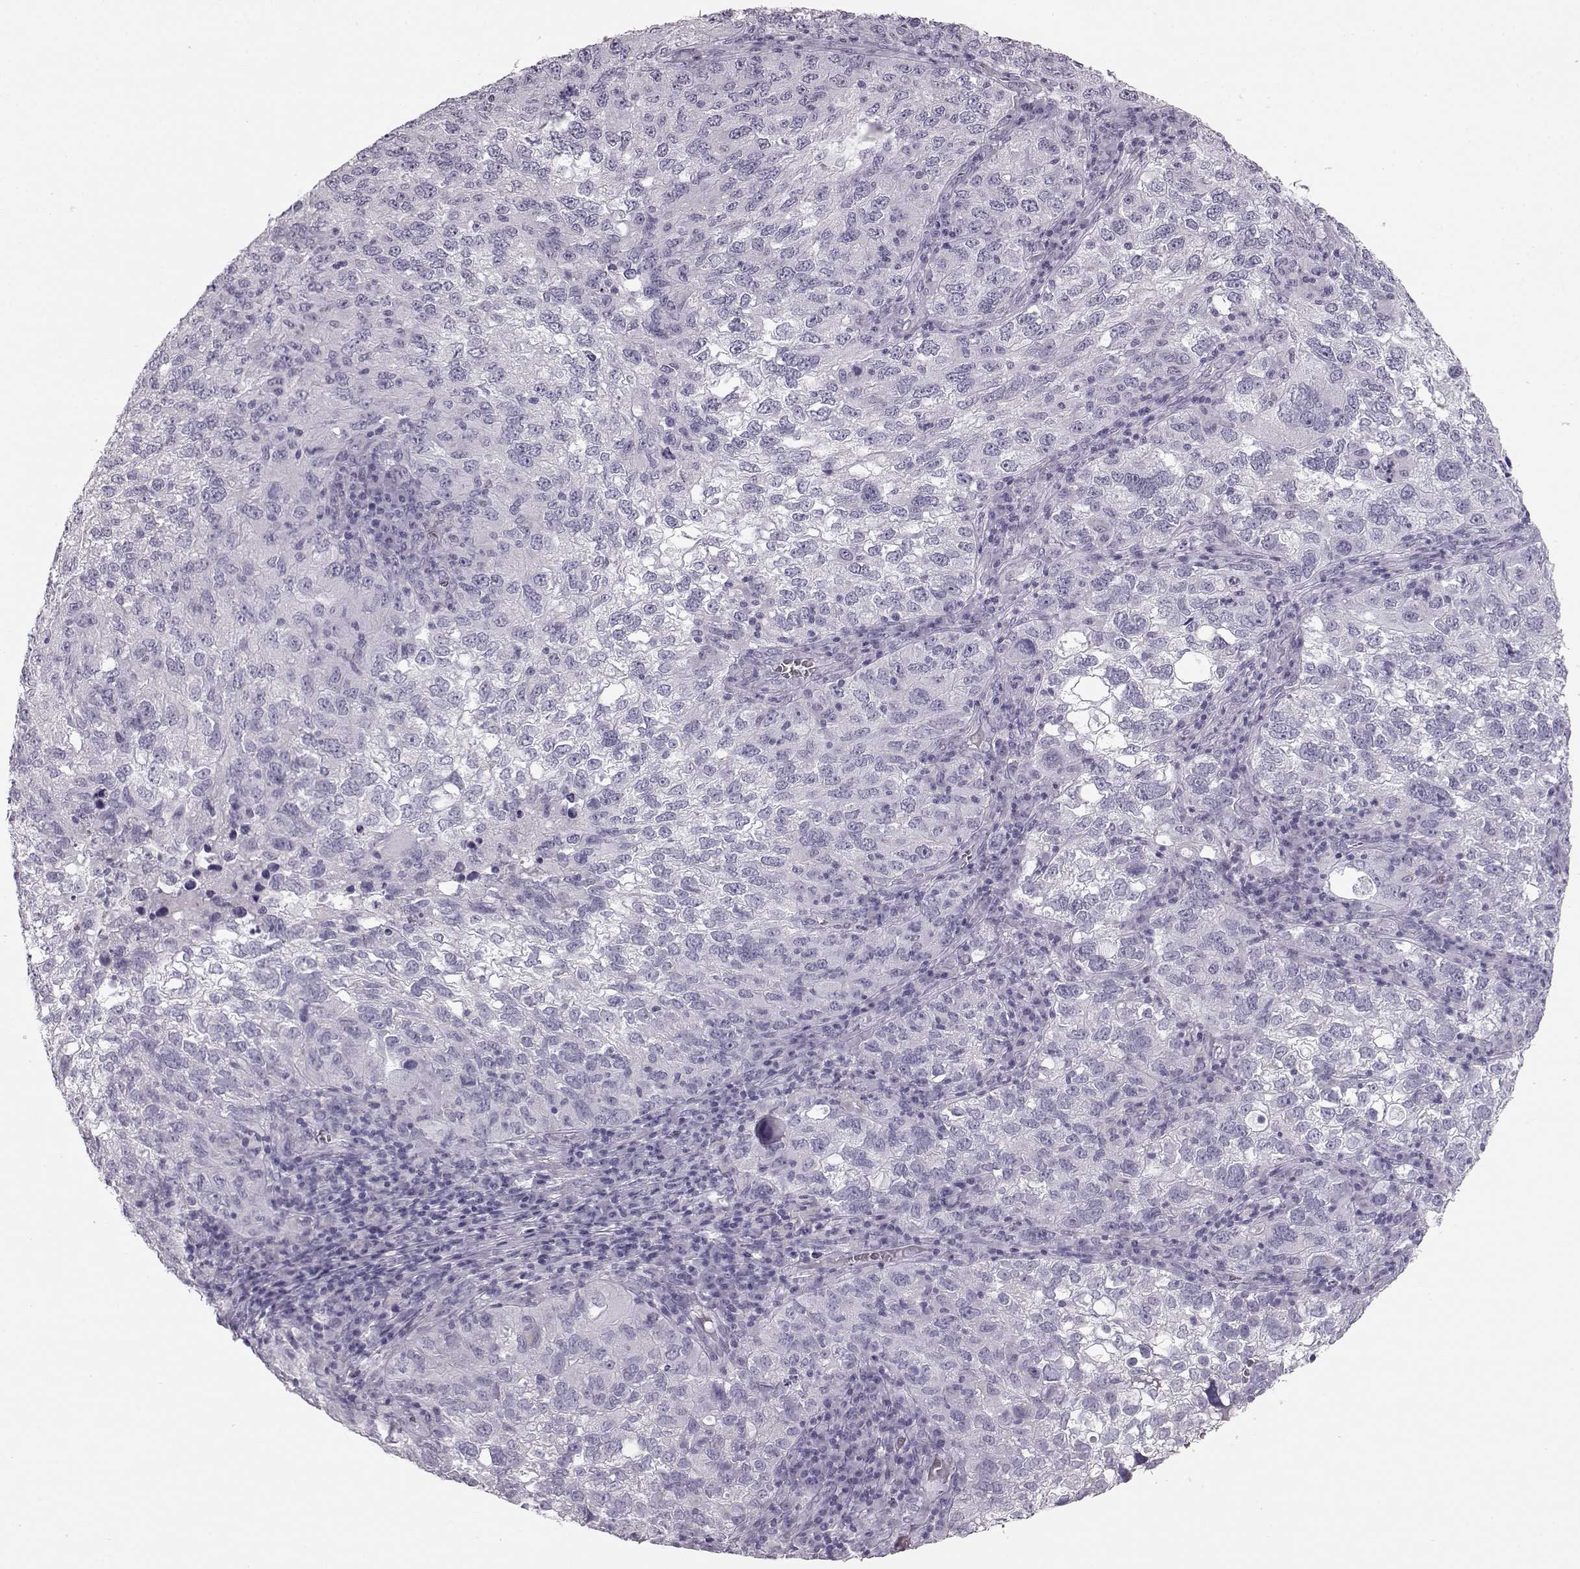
{"staining": {"intensity": "negative", "quantity": "none", "location": "none"}, "tissue": "cervical cancer", "cell_type": "Tumor cells", "image_type": "cancer", "snomed": [{"axis": "morphology", "description": "Squamous cell carcinoma, NOS"}, {"axis": "topography", "description": "Cervix"}], "caption": "The micrograph displays no significant expression in tumor cells of cervical cancer (squamous cell carcinoma). (DAB (3,3'-diaminobenzidine) immunohistochemistry (IHC) visualized using brightfield microscopy, high magnification).", "gene": "BFSP2", "patient": {"sex": "female", "age": 55}}